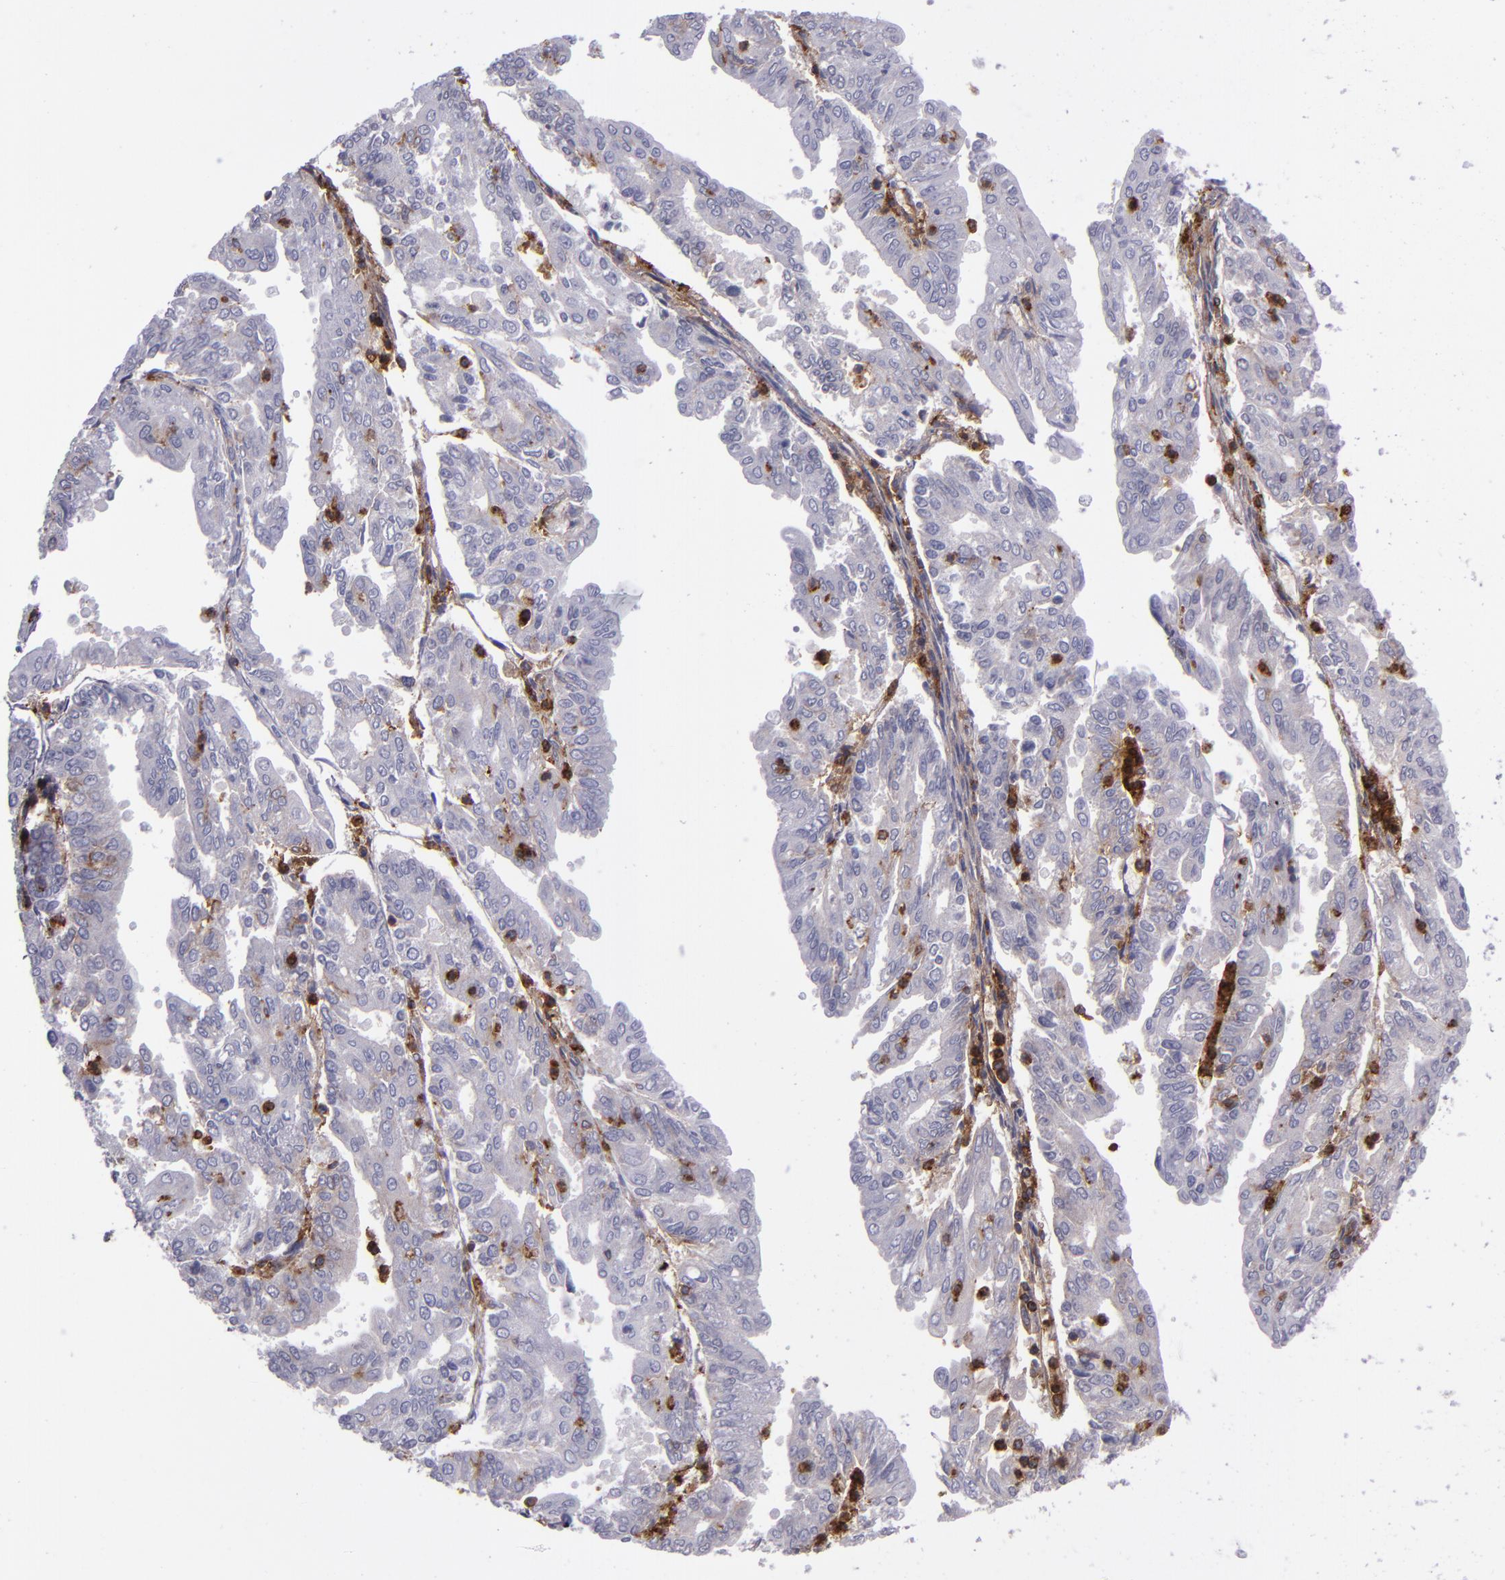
{"staining": {"intensity": "weak", "quantity": "<25%", "location": "cytoplasmic/membranous"}, "tissue": "endometrial cancer", "cell_type": "Tumor cells", "image_type": "cancer", "snomed": [{"axis": "morphology", "description": "Adenocarcinoma, NOS"}, {"axis": "topography", "description": "Endometrium"}], "caption": "A photomicrograph of adenocarcinoma (endometrial) stained for a protein shows no brown staining in tumor cells.", "gene": "ICAM3", "patient": {"sex": "female", "age": 79}}